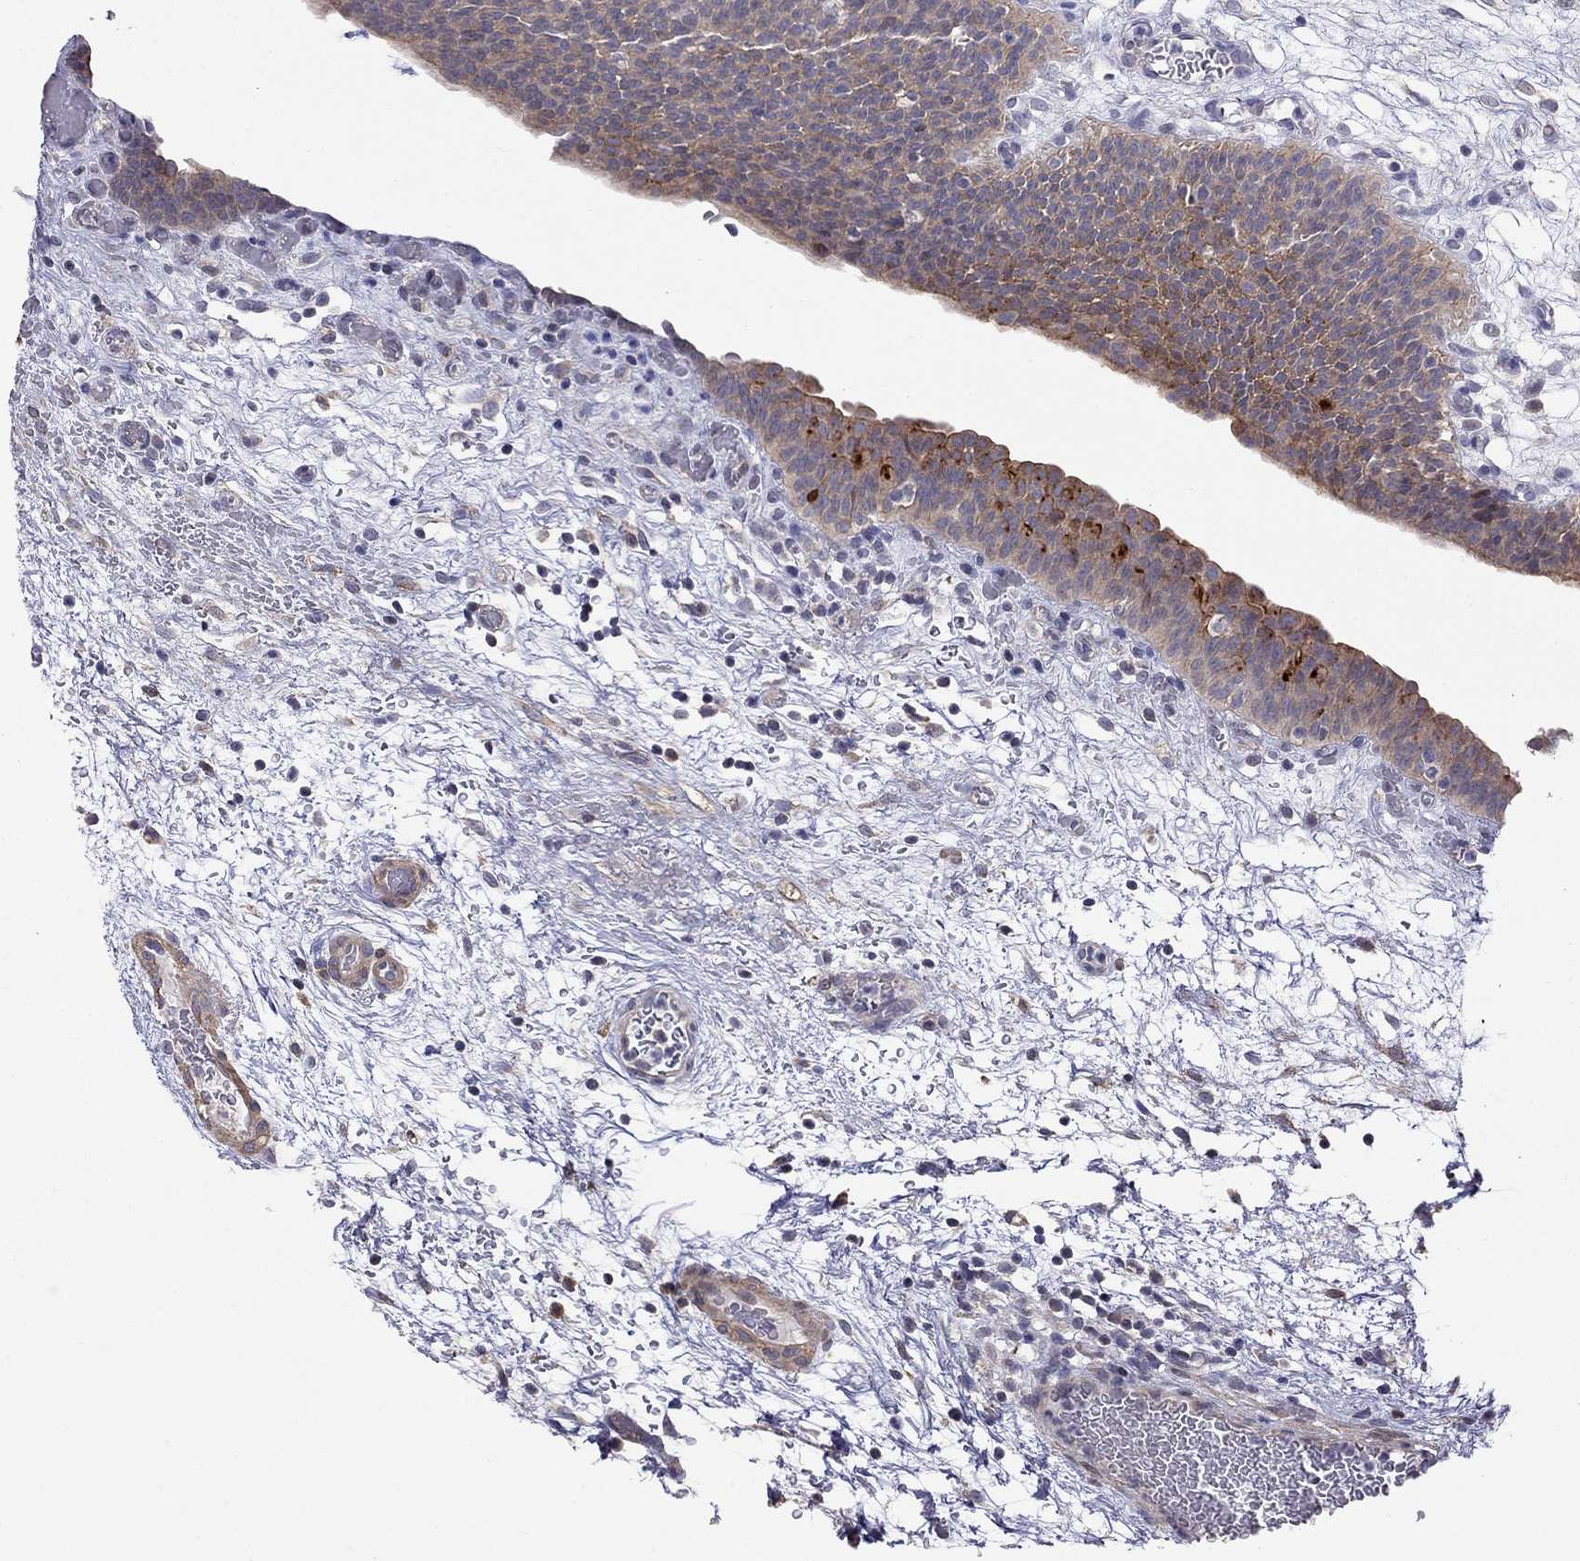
{"staining": {"intensity": "moderate", "quantity": "<25%", "location": "cytoplasmic/membranous"}, "tissue": "urinary bladder", "cell_type": "Urothelial cells", "image_type": "normal", "snomed": [{"axis": "morphology", "description": "Normal tissue, NOS"}, {"axis": "topography", "description": "Urinary bladder"}], "caption": "Brown immunohistochemical staining in normal human urinary bladder shows moderate cytoplasmic/membranous expression in approximately <25% of urothelial cells. (DAB IHC, brown staining for protein, blue staining for nuclei).", "gene": "SYTL2", "patient": {"sex": "male", "age": 76}}